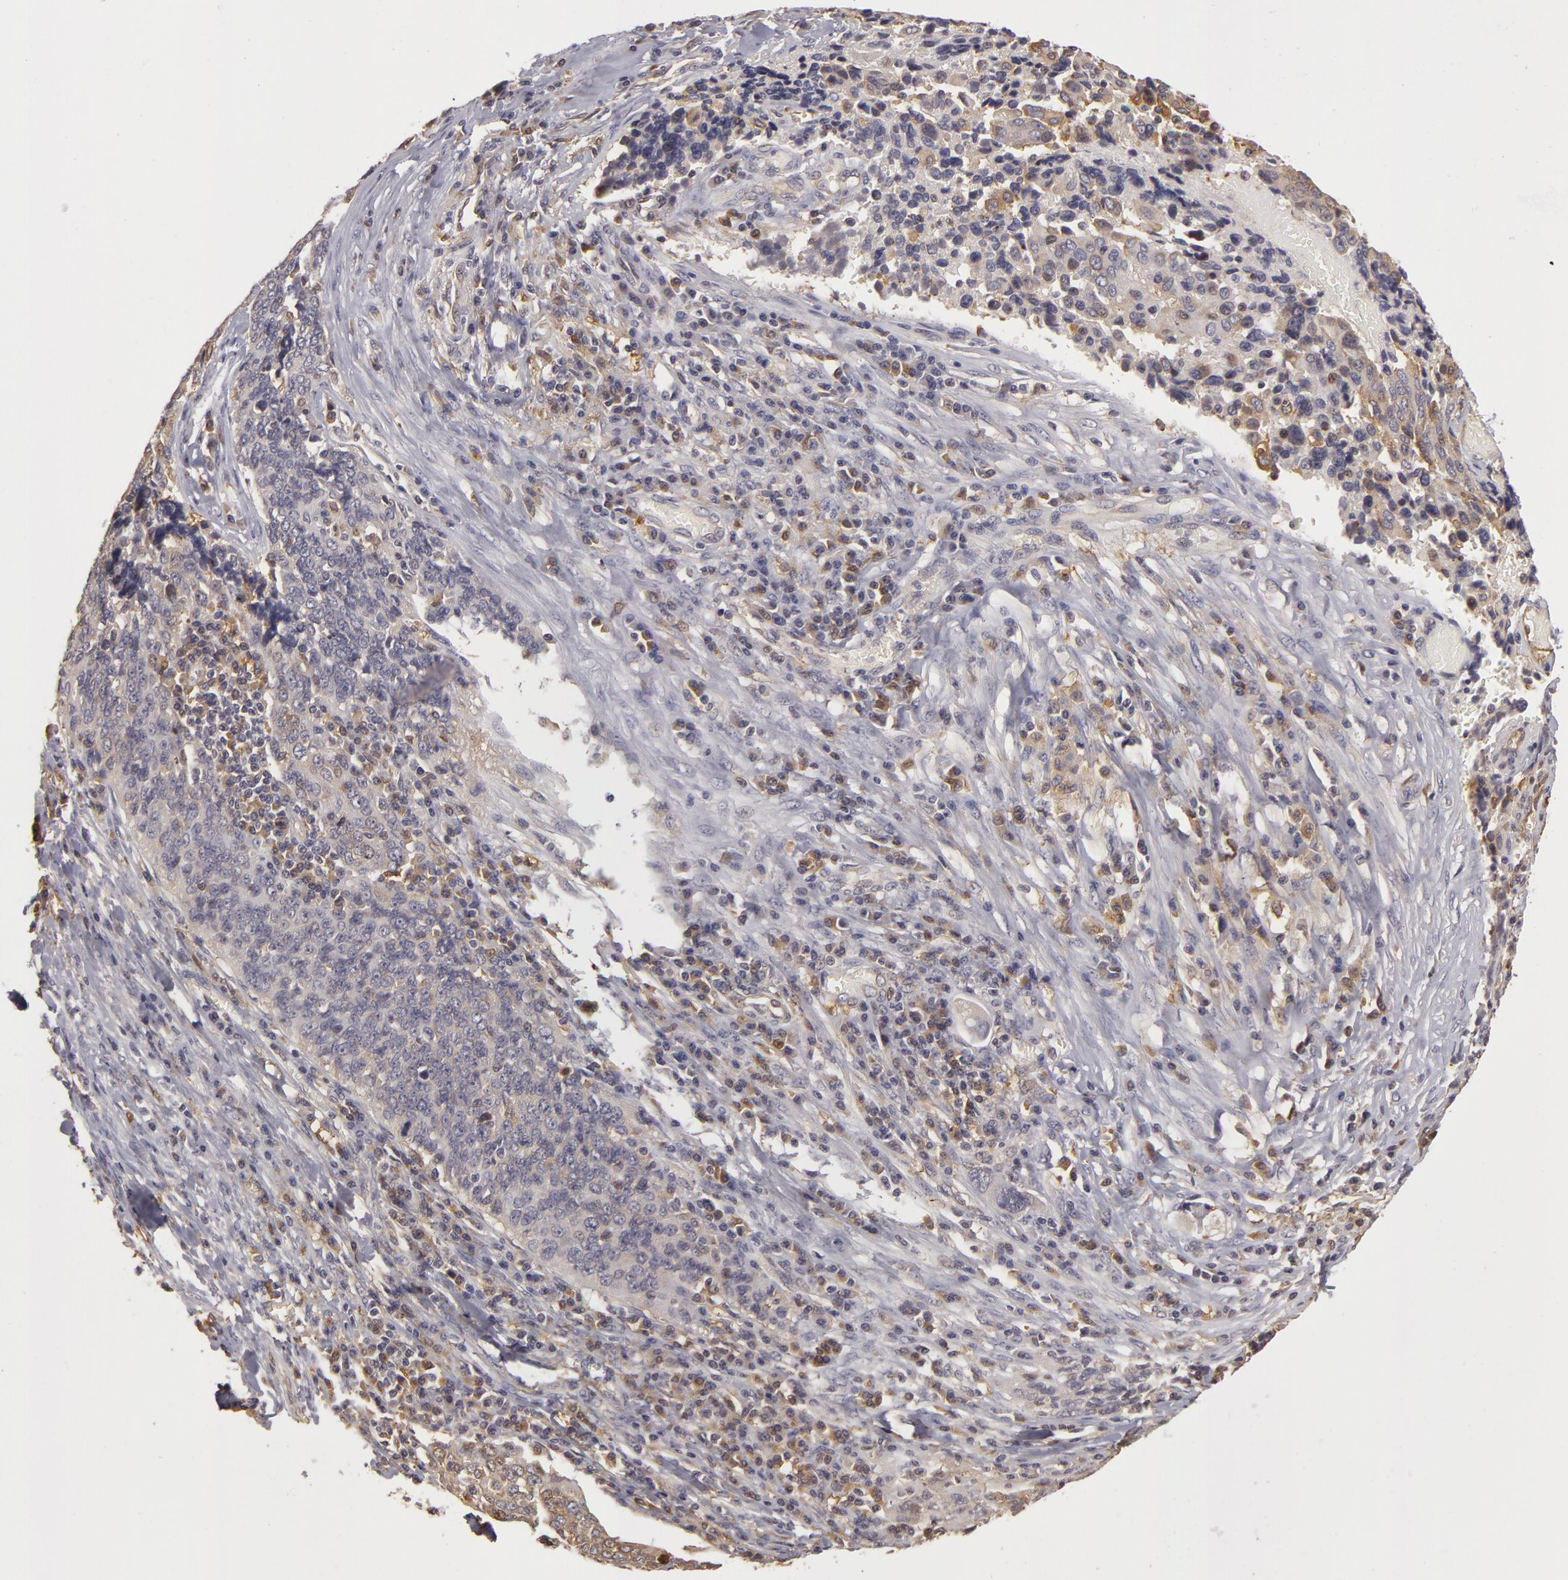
{"staining": {"intensity": "weak", "quantity": "25%-75%", "location": "nuclear"}, "tissue": "ovarian cancer", "cell_type": "Tumor cells", "image_type": "cancer", "snomed": [{"axis": "morphology", "description": "Carcinoma, endometroid"}, {"axis": "topography", "description": "Ovary"}], "caption": "This photomicrograph reveals endometroid carcinoma (ovarian) stained with immunohistochemistry (IHC) to label a protein in brown. The nuclear of tumor cells show weak positivity for the protein. Nuclei are counter-stained blue.", "gene": "ZNF229", "patient": {"sex": "female", "age": 75}}